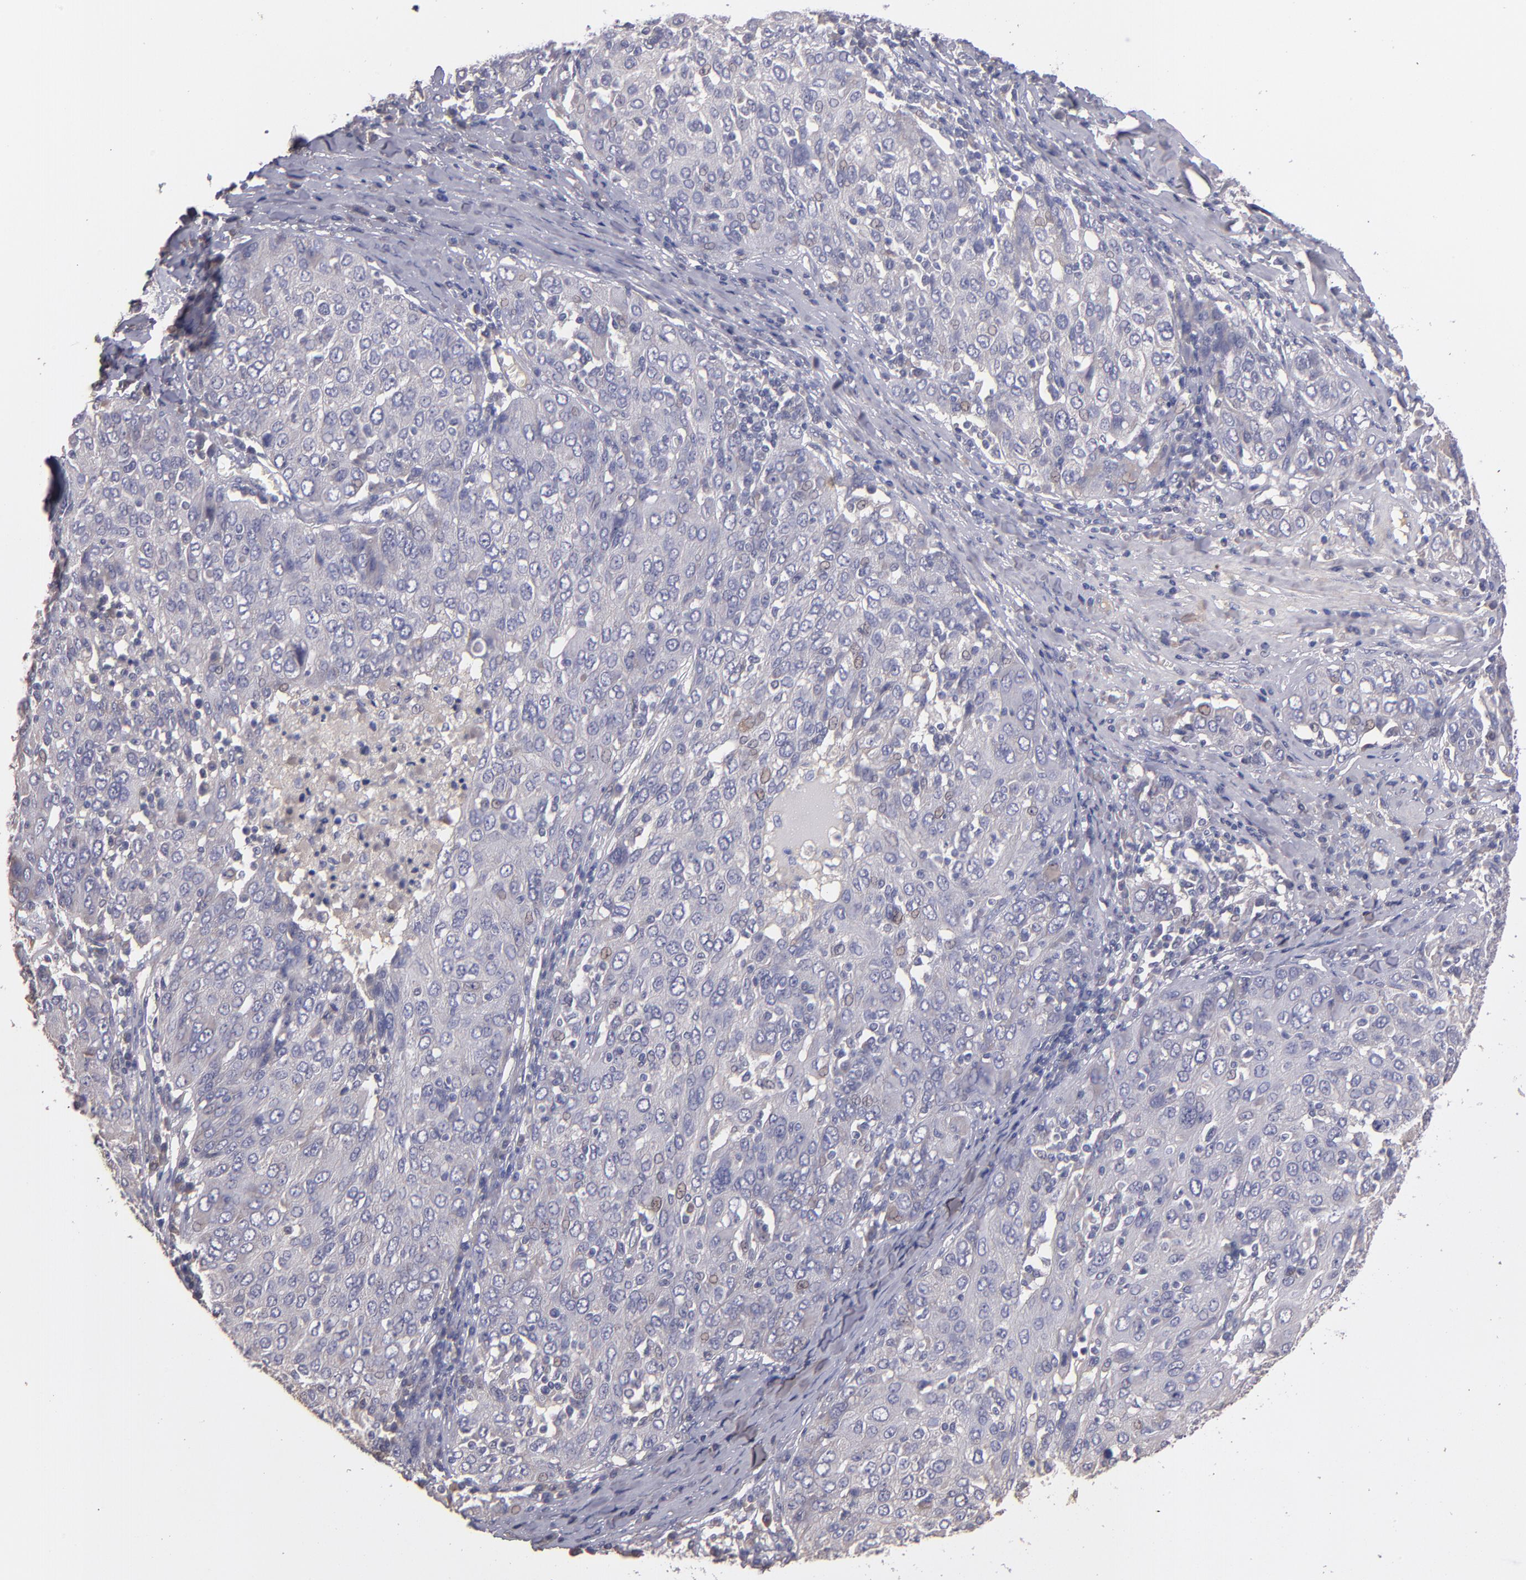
{"staining": {"intensity": "weak", "quantity": "<25%", "location": "cytoplasmic/membranous"}, "tissue": "ovarian cancer", "cell_type": "Tumor cells", "image_type": "cancer", "snomed": [{"axis": "morphology", "description": "Carcinoma, endometroid"}, {"axis": "topography", "description": "Ovary"}], "caption": "Tumor cells show no significant staining in endometroid carcinoma (ovarian). (DAB (3,3'-diaminobenzidine) IHC, high magnification).", "gene": "GNAZ", "patient": {"sex": "female", "age": 50}}